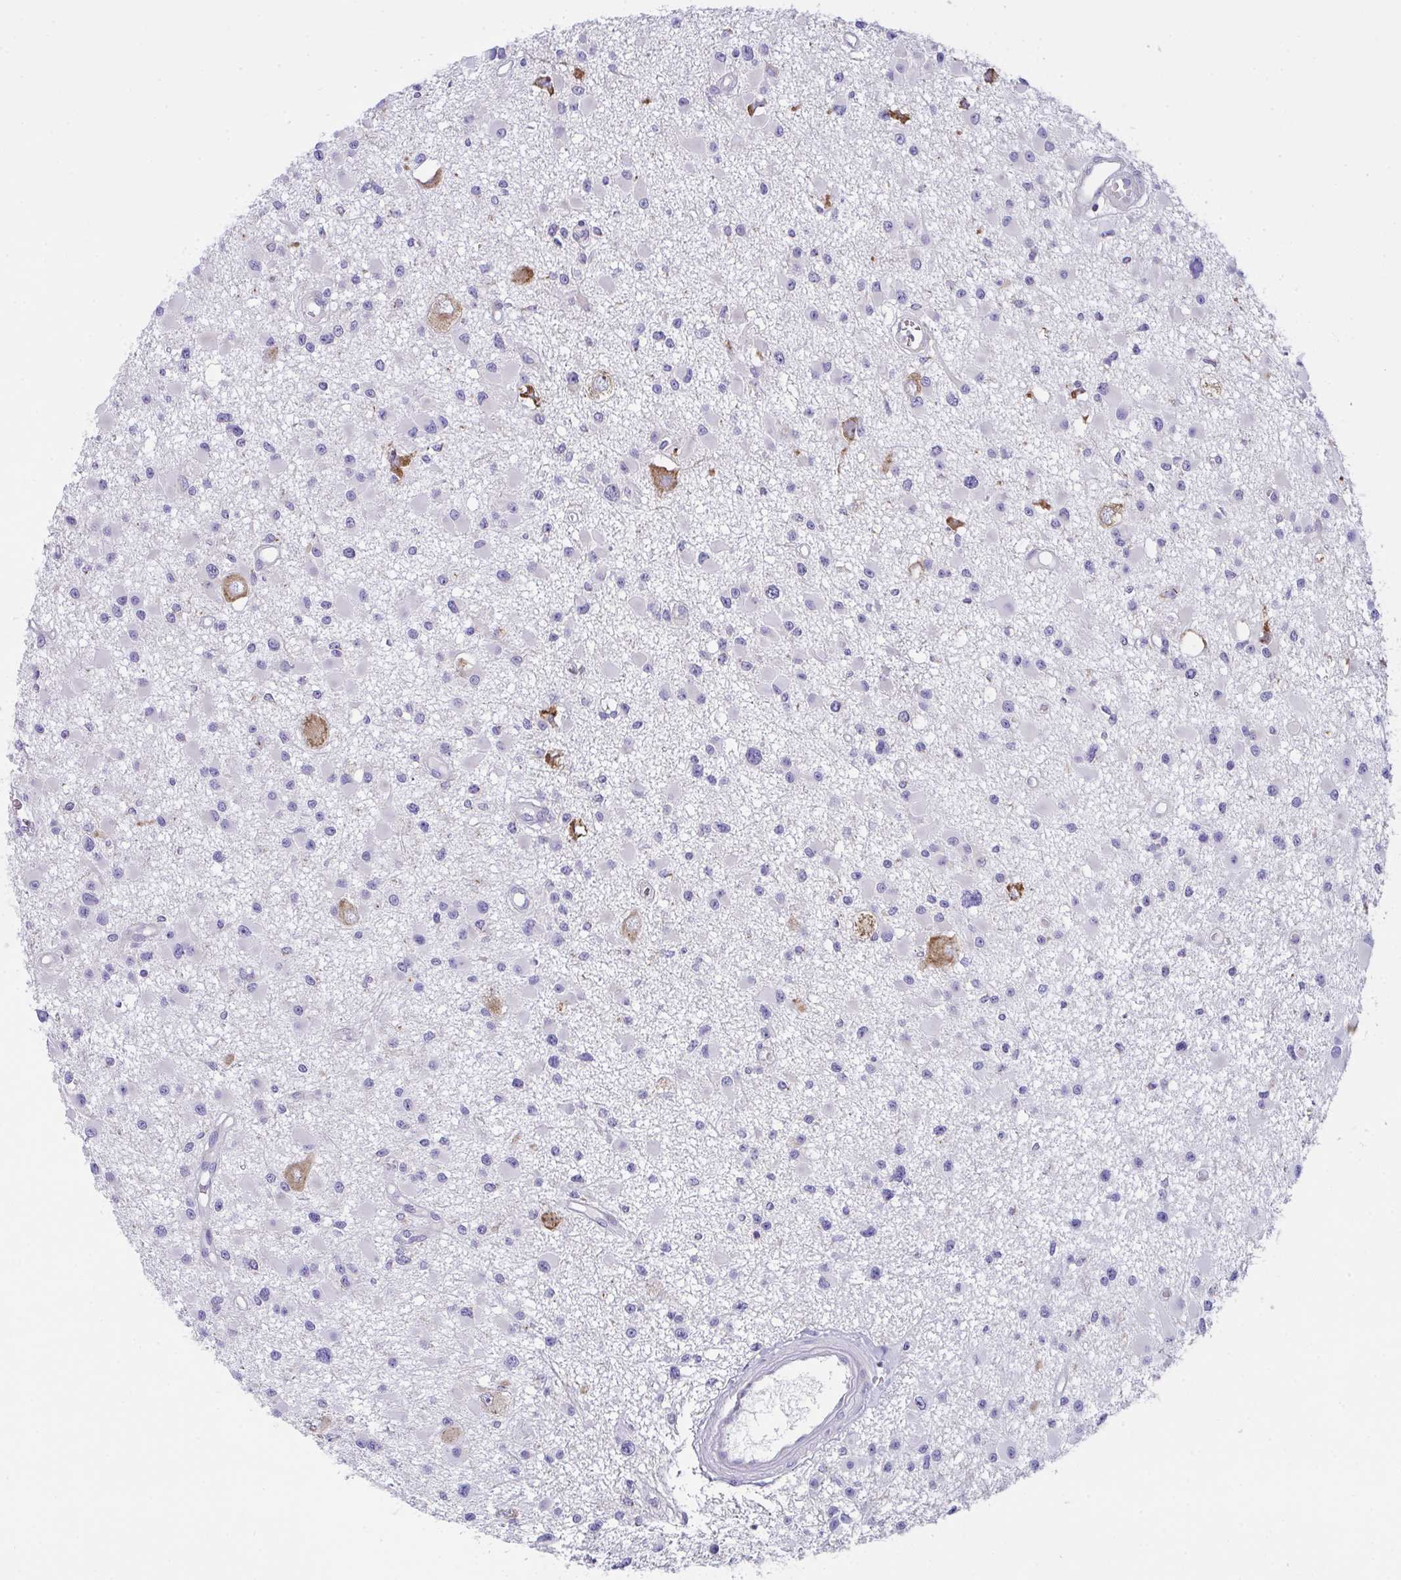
{"staining": {"intensity": "negative", "quantity": "none", "location": "none"}, "tissue": "glioma", "cell_type": "Tumor cells", "image_type": "cancer", "snomed": [{"axis": "morphology", "description": "Glioma, malignant, High grade"}, {"axis": "topography", "description": "Brain"}], "caption": "Immunohistochemistry (IHC) photomicrograph of human glioma stained for a protein (brown), which reveals no expression in tumor cells.", "gene": "MIA3", "patient": {"sex": "male", "age": 54}}